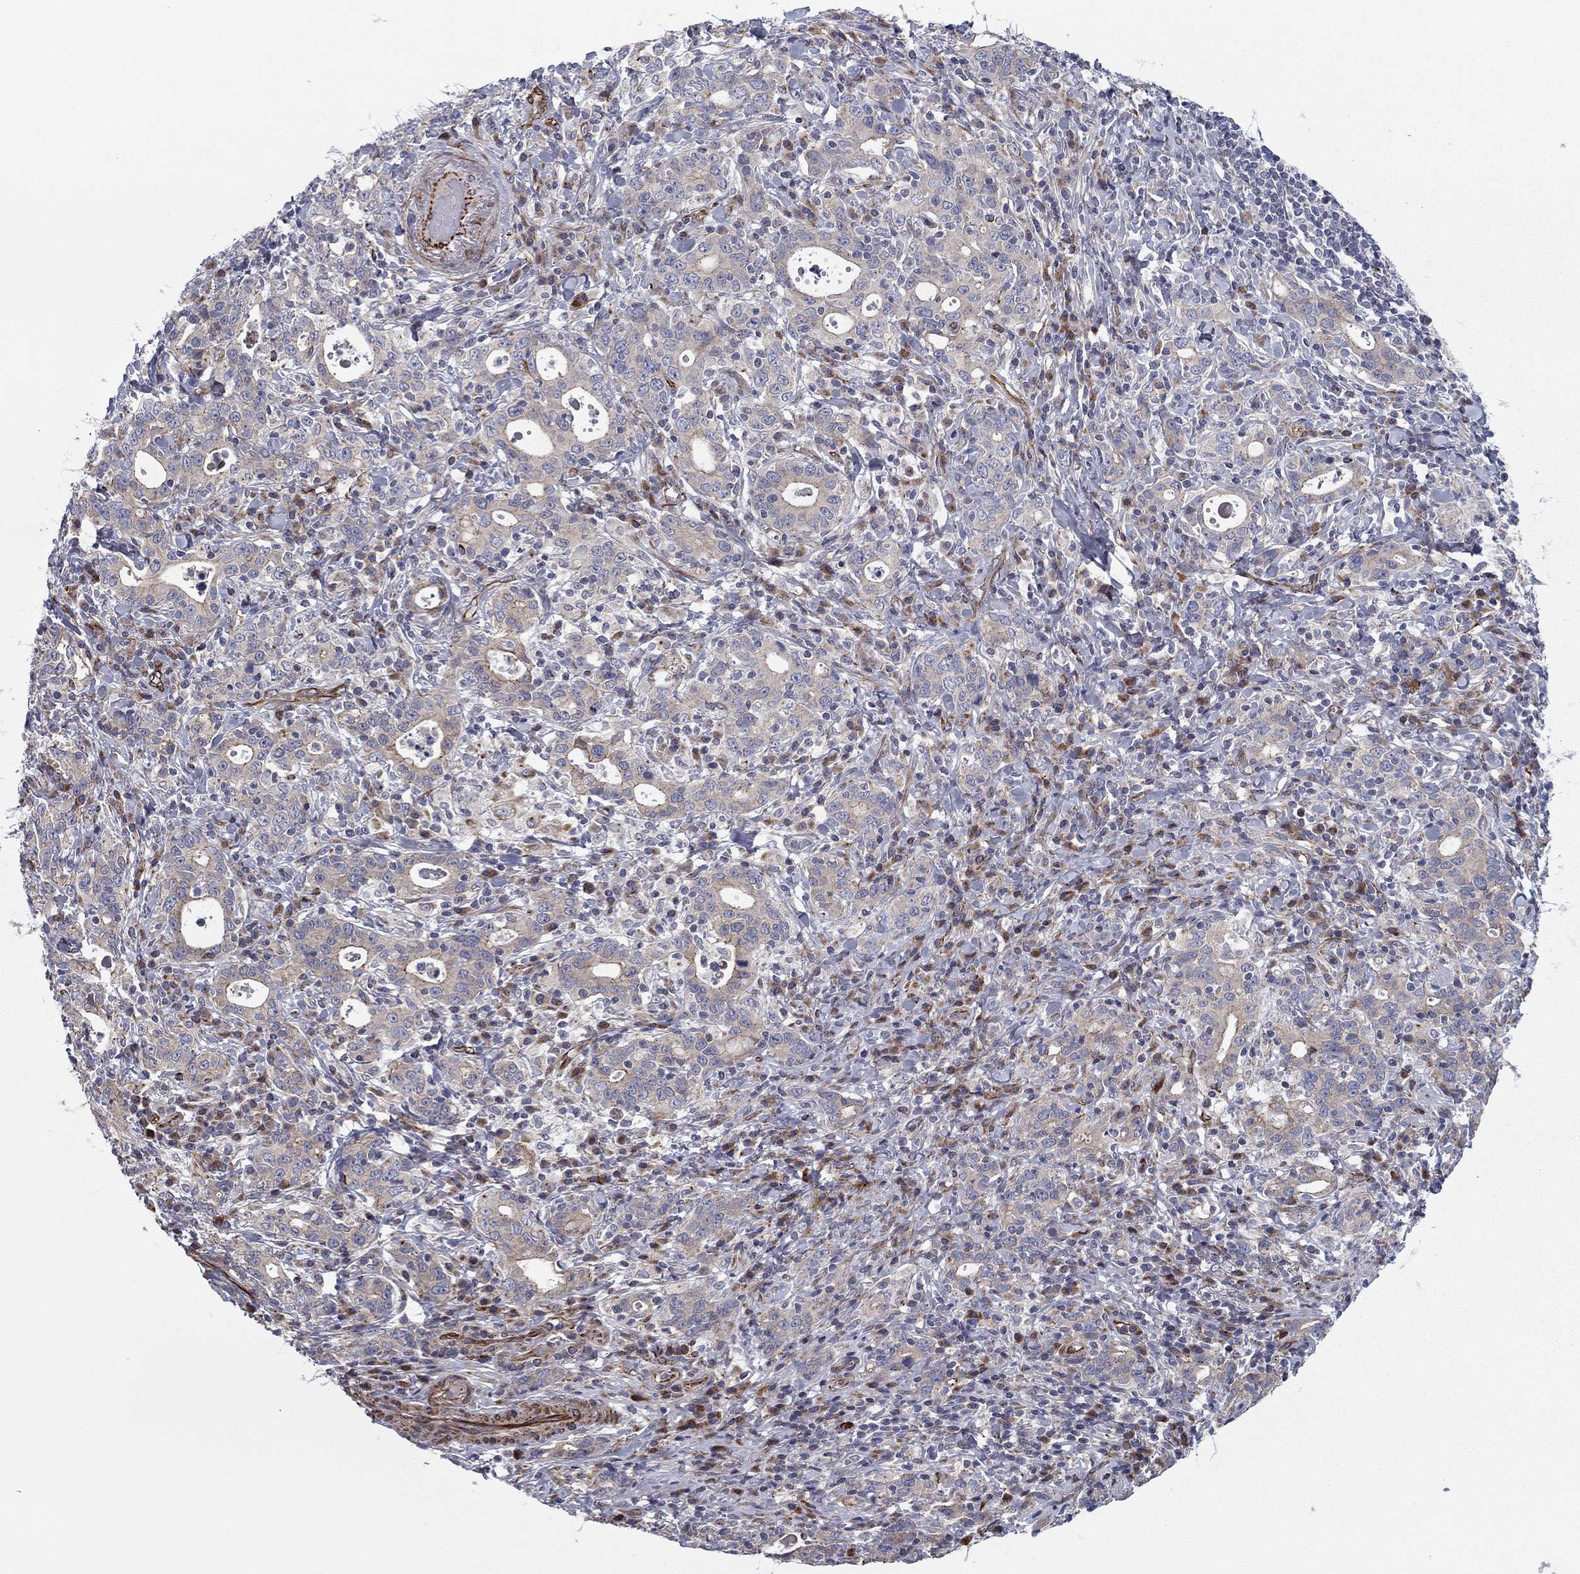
{"staining": {"intensity": "negative", "quantity": "none", "location": "none"}, "tissue": "stomach cancer", "cell_type": "Tumor cells", "image_type": "cancer", "snomed": [{"axis": "morphology", "description": "Adenocarcinoma, NOS"}, {"axis": "topography", "description": "Stomach"}], "caption": "Stomach cancer (adenocarcinoma) stained for a protein using immunohistochemistry reveals no staining tumor cells.", "gene": "CLSTN1", "patient": {"sex": "male", "age": 79}}